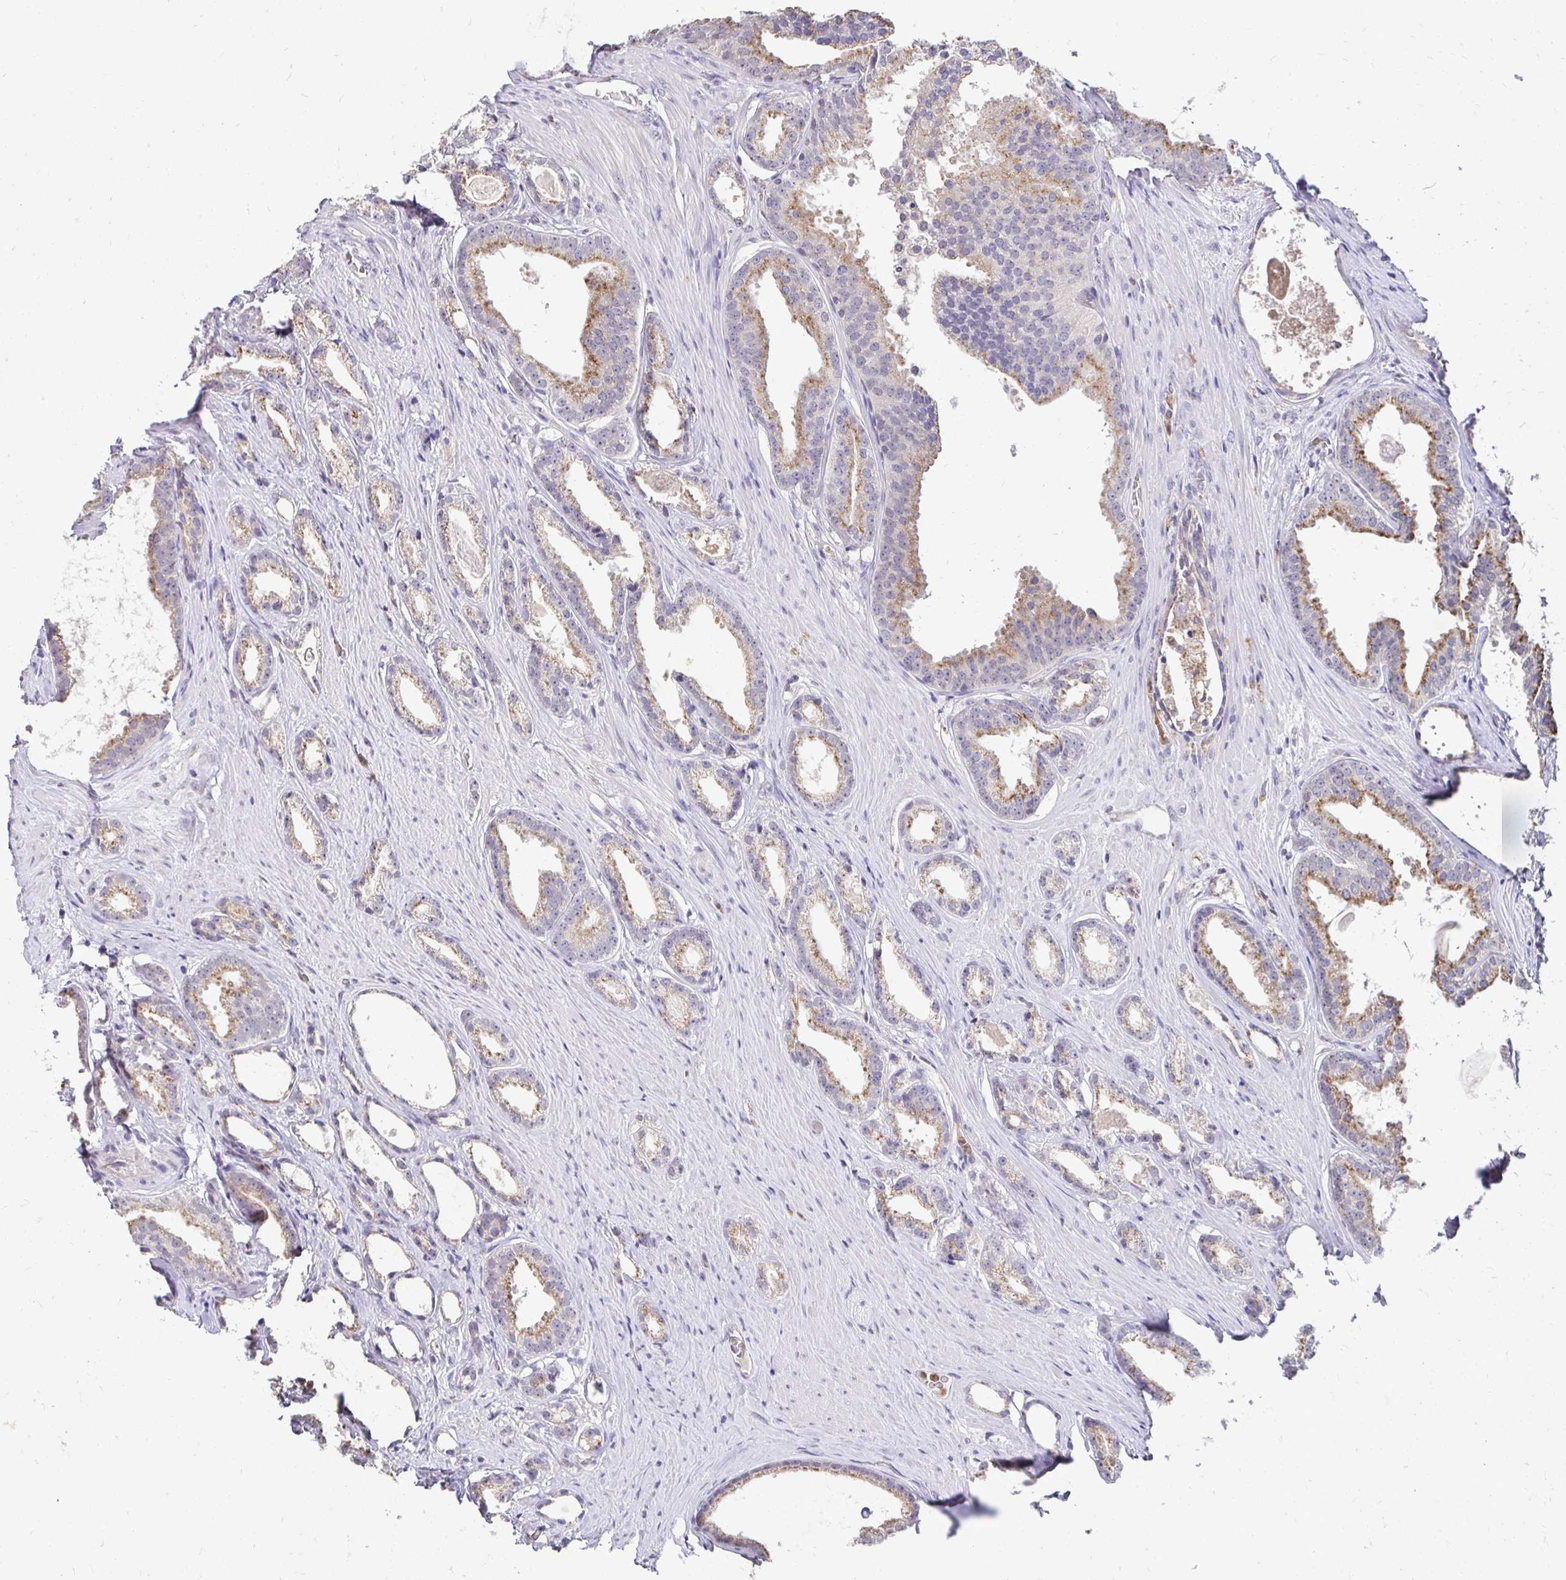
{"staining": {"intensity": "weak", "quantity": "25%-75%", "location": "cytoplasmic/membranous"}, "tissue": "prostate cancer", "cell_type": "Tumor cells", "image_type": "cancer", "snomed": [{"axis": "morphology", "description": "Adenocarcinoma, Low grade"}, {"axis": "topography", "description": "Prostate"}], "caption": "Immunohistochemistry (IHC) of human prostate cancer (low-grade adenocarcinoma) shows low levels of weak cytoplasmic/membranous expression in approximately 25%-75% of tumor cells.", "gene": "GK2", "patient": {"sex": "male", "age": 65}}